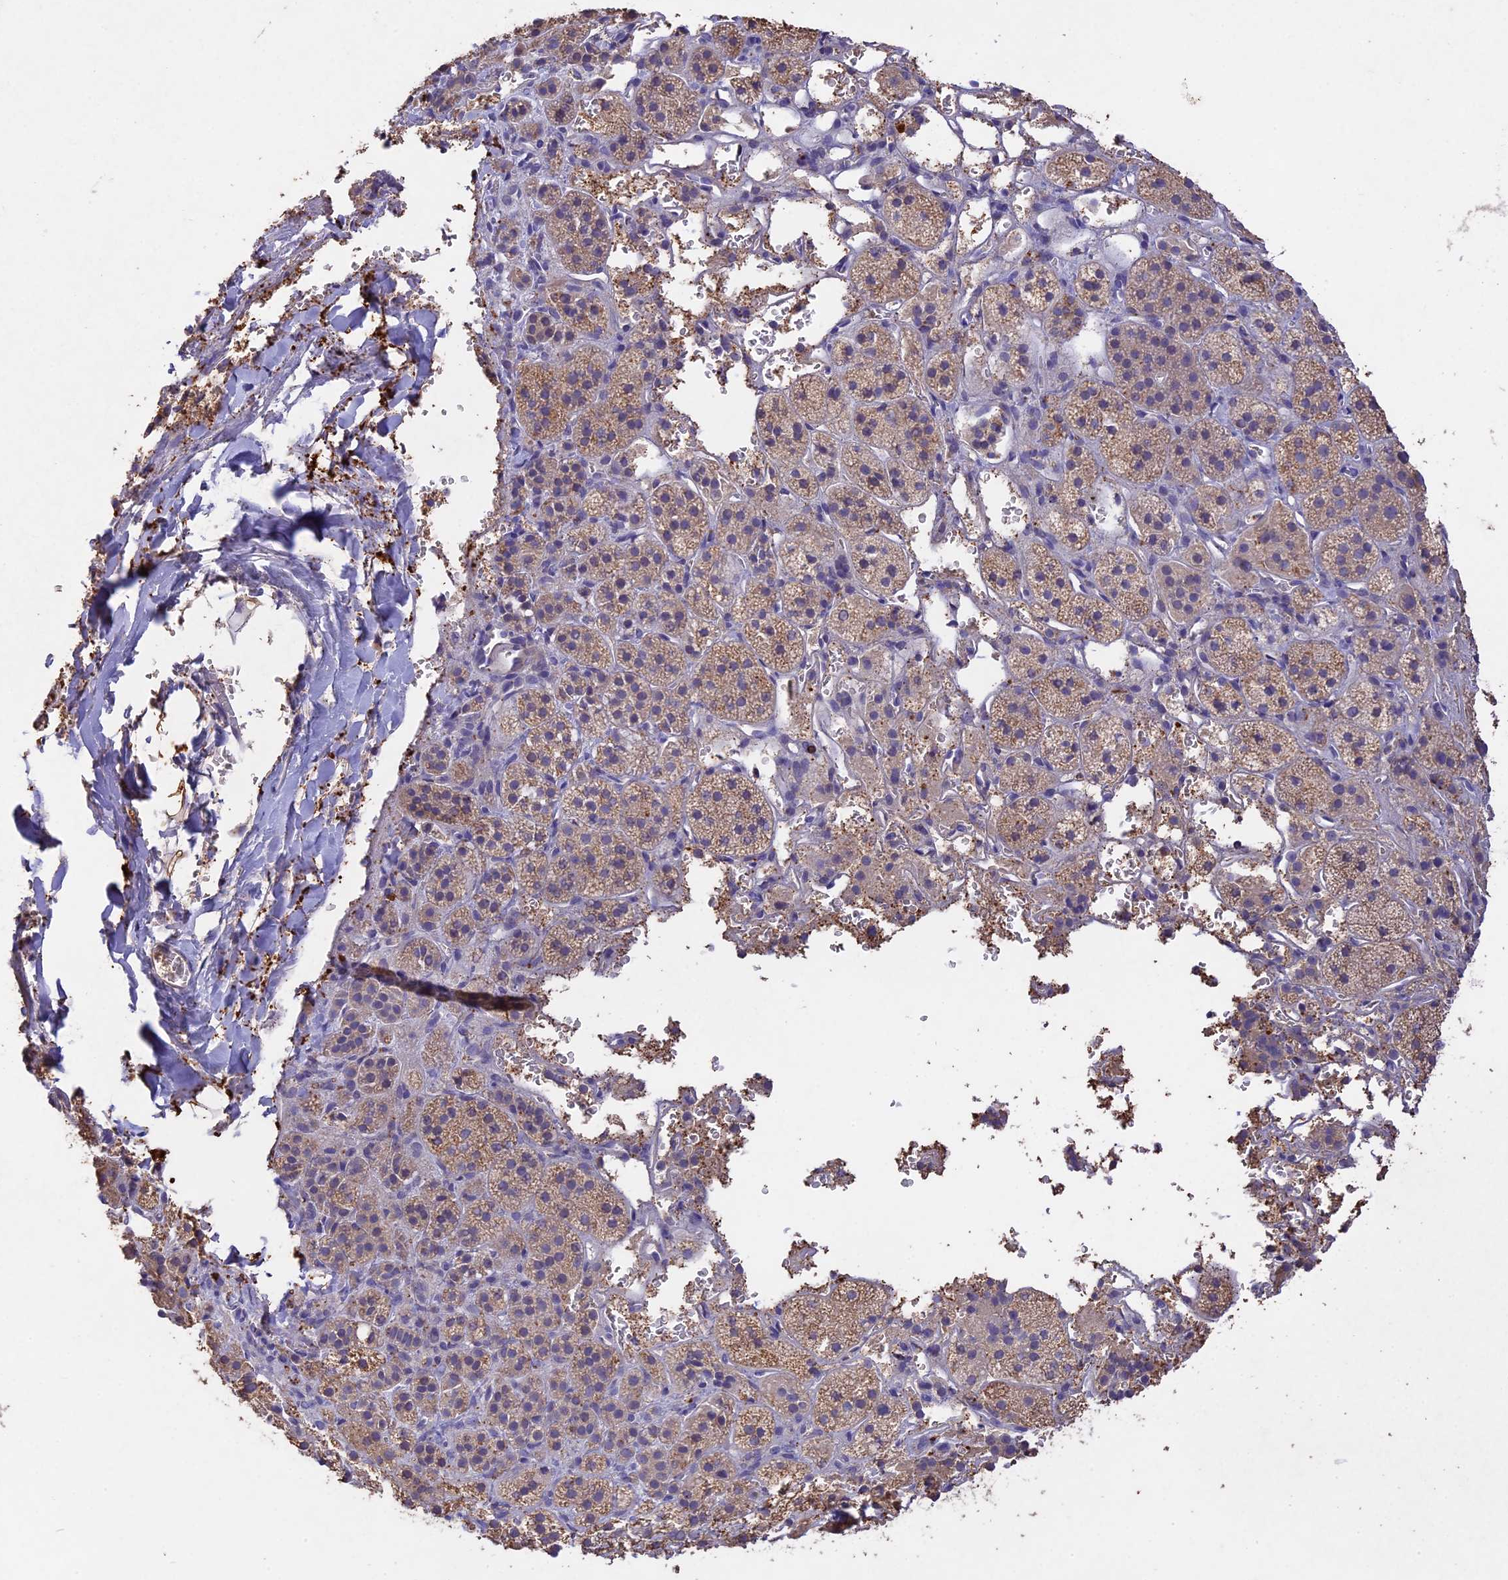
{"staining": {"intensity": "weak", "quantity": "25%-75%", "location": "cytoplasmic/membranous"}, "tissue": "adrenal gland", "cell_type": "Glandular cells", "image_type": "normal", "snomed": [{"axis": "morphology", "description": "Normal tissue, NOS"}, {"axis": "topography", "description": "Adrenal gland"}], "caption": "Adrenal gland stained with DAB (3,3'-diaminobenzidine) immunohistochemistry shows low levels of weak cytoplasmic/membranous expression in approximately 25%-75% of glandular cells.", "gene": "SLC26A4", "patient": {"sex": "female", "age": 44}}